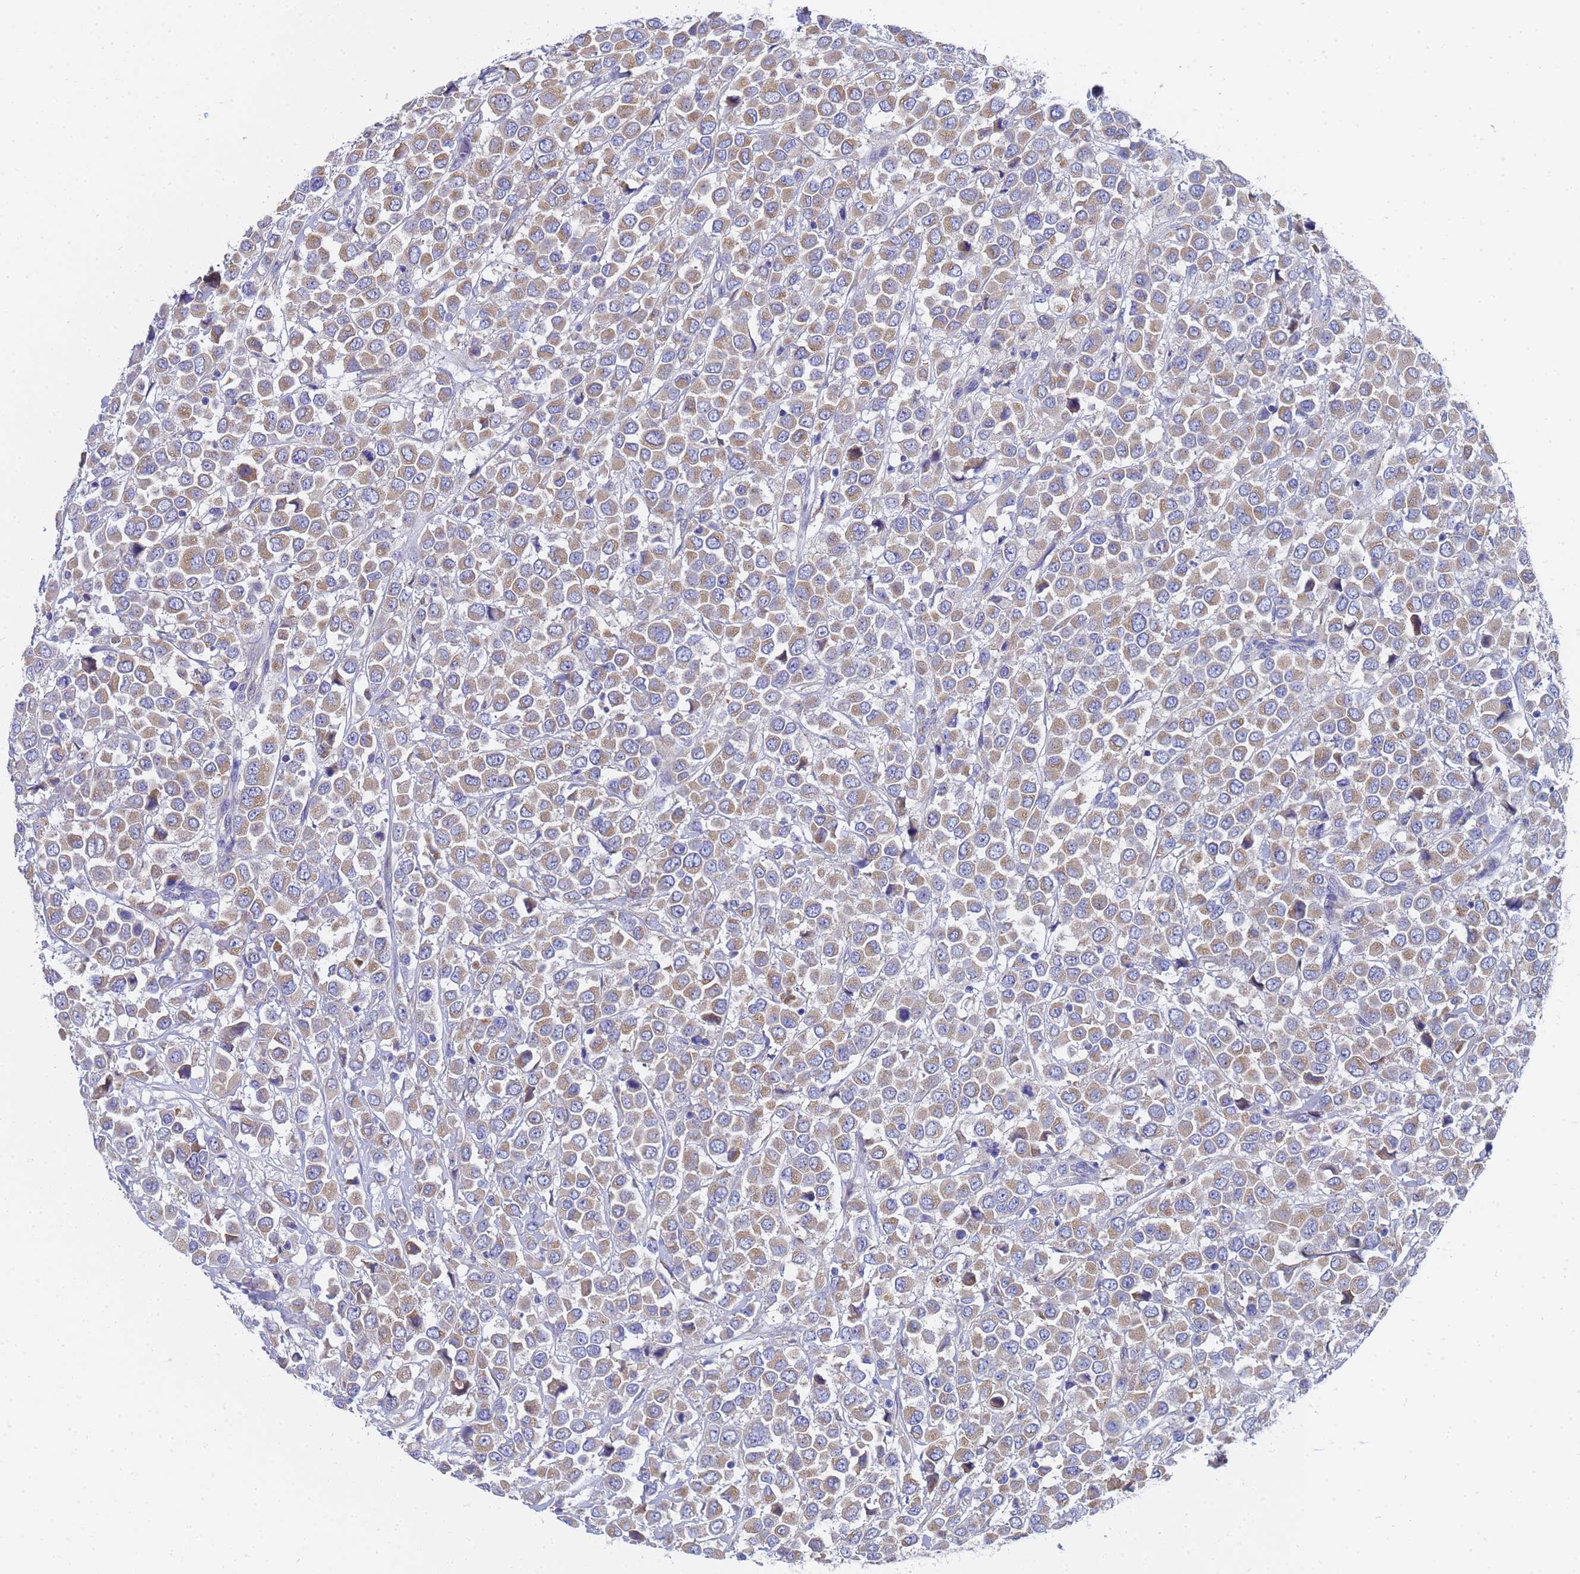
{"staining": {"intensity": "moderate", "quantity": ">75%", "location": "cytoplasmic/membranous"}, "tissue": "breast cancer", "cell_type": "Tumor cells", "image_type": "cancer", "snomed": [{"axis": "morphology", "description": "Duct carcinoma"}, {"axis": "topography", "description": "Breast"}], "caption": "Tumor cells demonstrate medium levels of moderate cytoplasmic/membranous expression in approximately >75% of cells in human breast cancer (intraductal carcinoma). The staining was performed using DAB to visualize the protein expression in brown, while the nuclei were stained in blue with hematoxylin (Magnification: 20x).", "gene": "TM4SF4", "patient": {"sex": "female", "age": 61}}